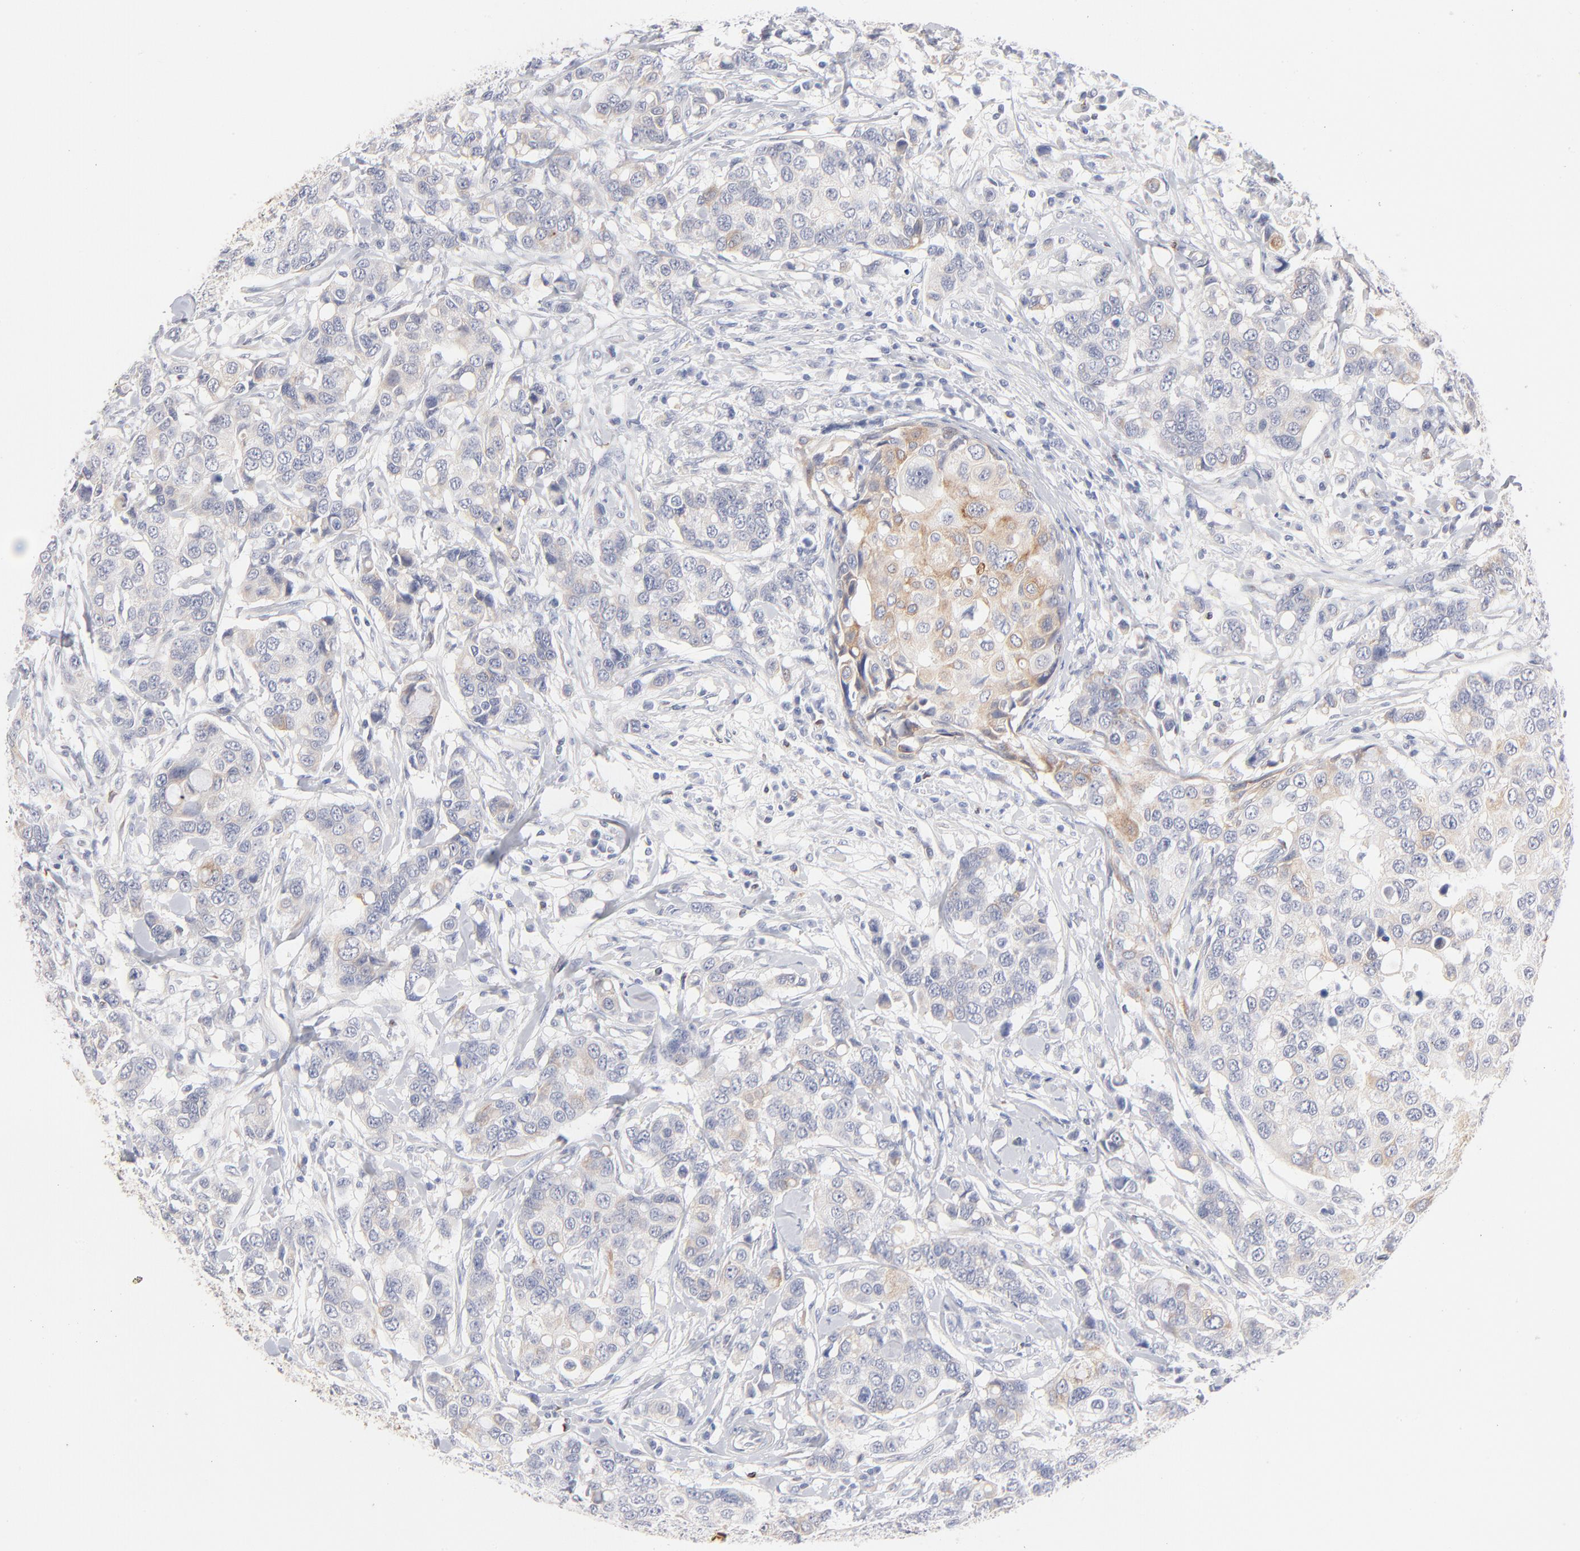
{"staining": {"intensity": "moderate", "quantity": "<25%", "location": "cytoplasmic/membranous"}, "tissue": "breast cancer", "cell_type": "Tumor cells", "image_type": "cancer", "snomed": [{"axis": "morphology", "description": "Duct carcinoma"}, {"axis": "topography", "description": "Breast"}], "caption": "A photomicrograph of breast cancer stained for a protein exhibits moderate cytoplasmic/membranous brown staining in tumor cells.", "gene": "MID1", "patient": {"sex": "female", "age": 27}}